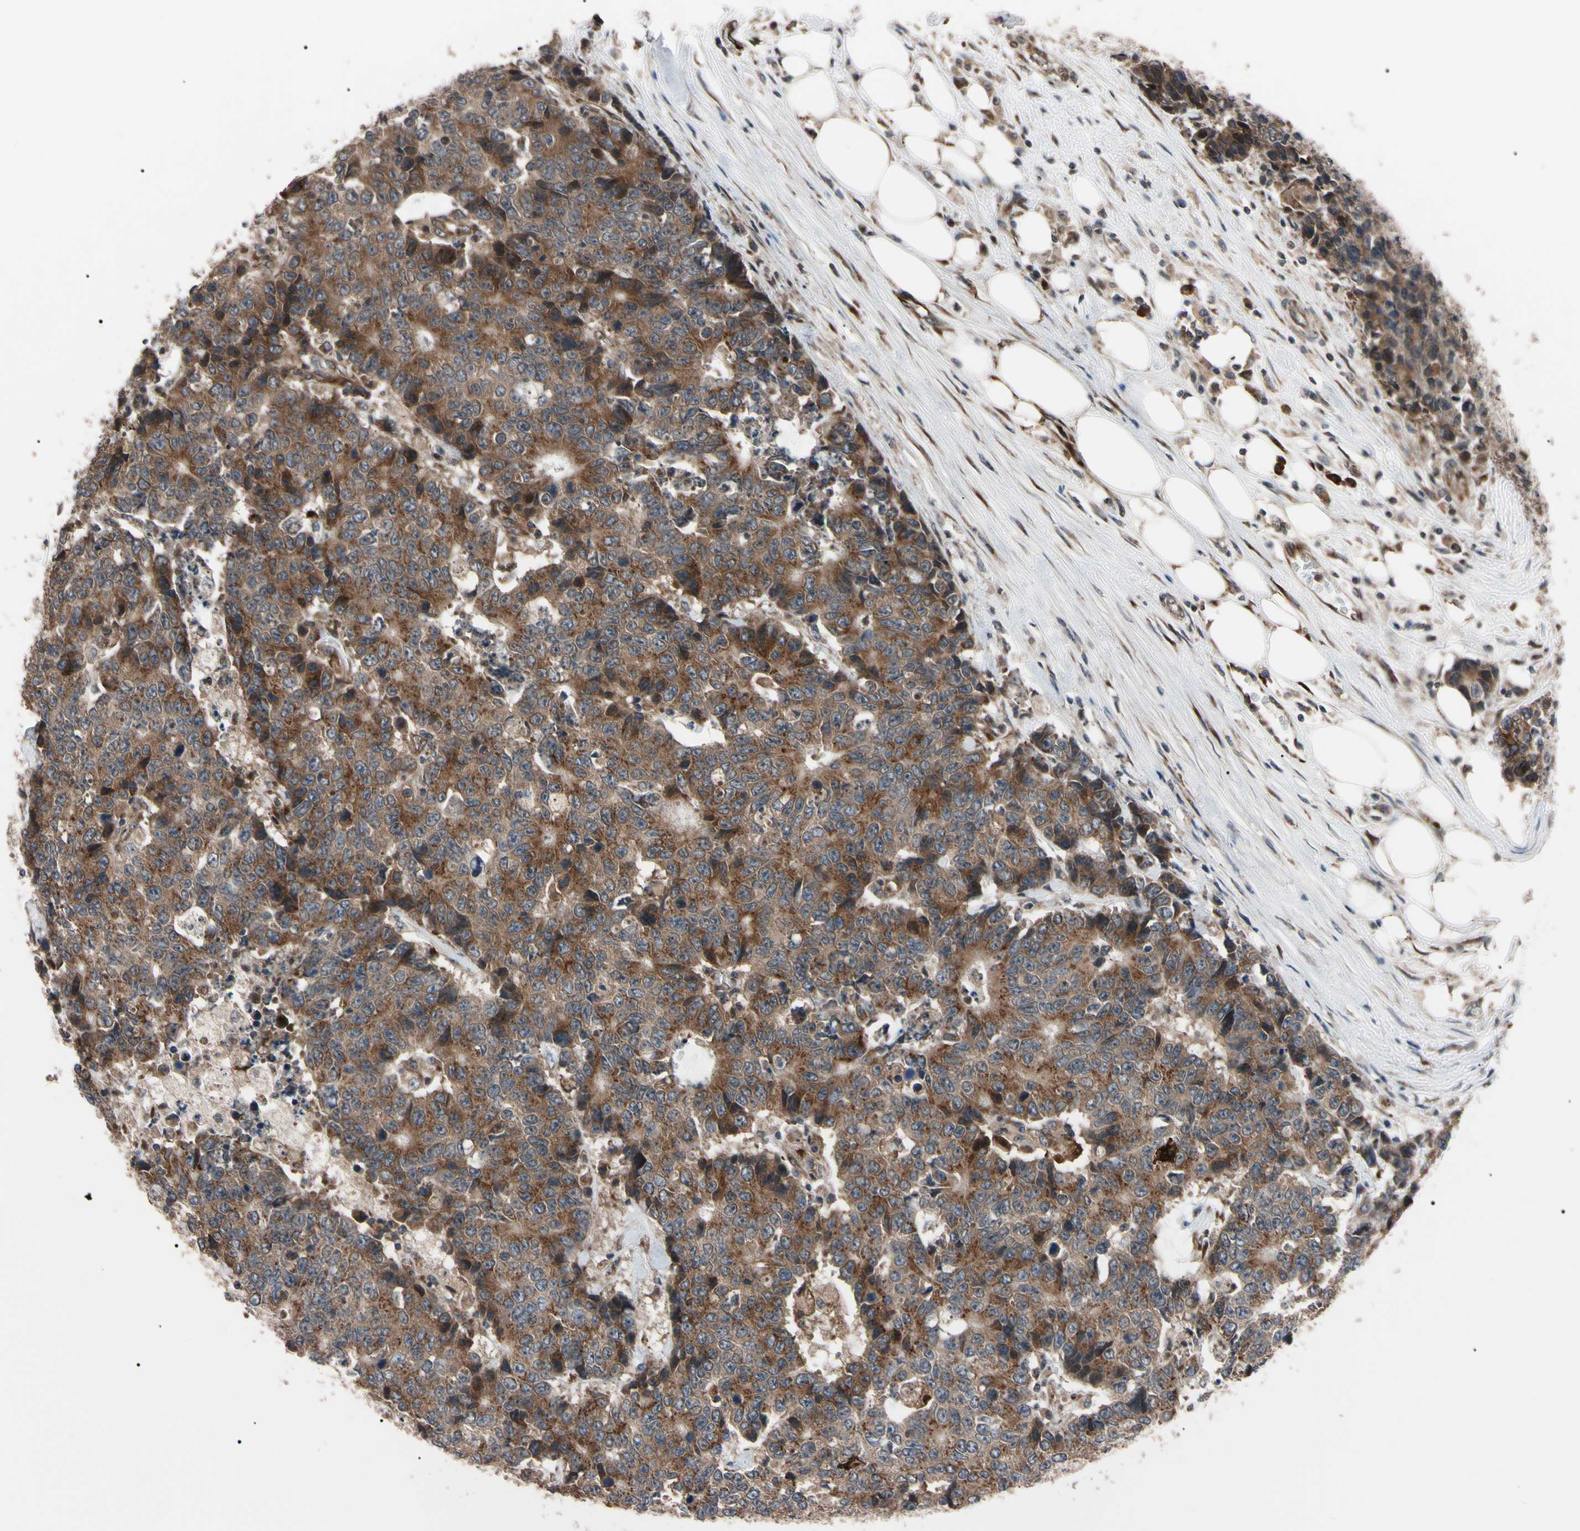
{"staining": {"intensity": "strong", "quantity": ">75%", "location": "cytoplasmic/membranous"}, "tissue": "colorectal cancer", "cell_type": "Tumor cells", "image_type": "cancer", "snomed": [{"axis": "morphology", "description": "Adenocarcinoma, NOS"}, {"axis": "topography", "description": "Colon"}], "caption": "A high-resolution histopathology image shows immunohistochemistry staining of colorectal cancer (adenocarcinoma), which demonstrates strong cytoplasmic/membranous expression in approximately >75% of tumor cells. The staining is performed using DAB brown chromogen to label protein expression. The nuclei are counter-stained blue using hematoxylin.", "gene": "GUCY1B1", "patient": {"sex": "female", "age": 86}}